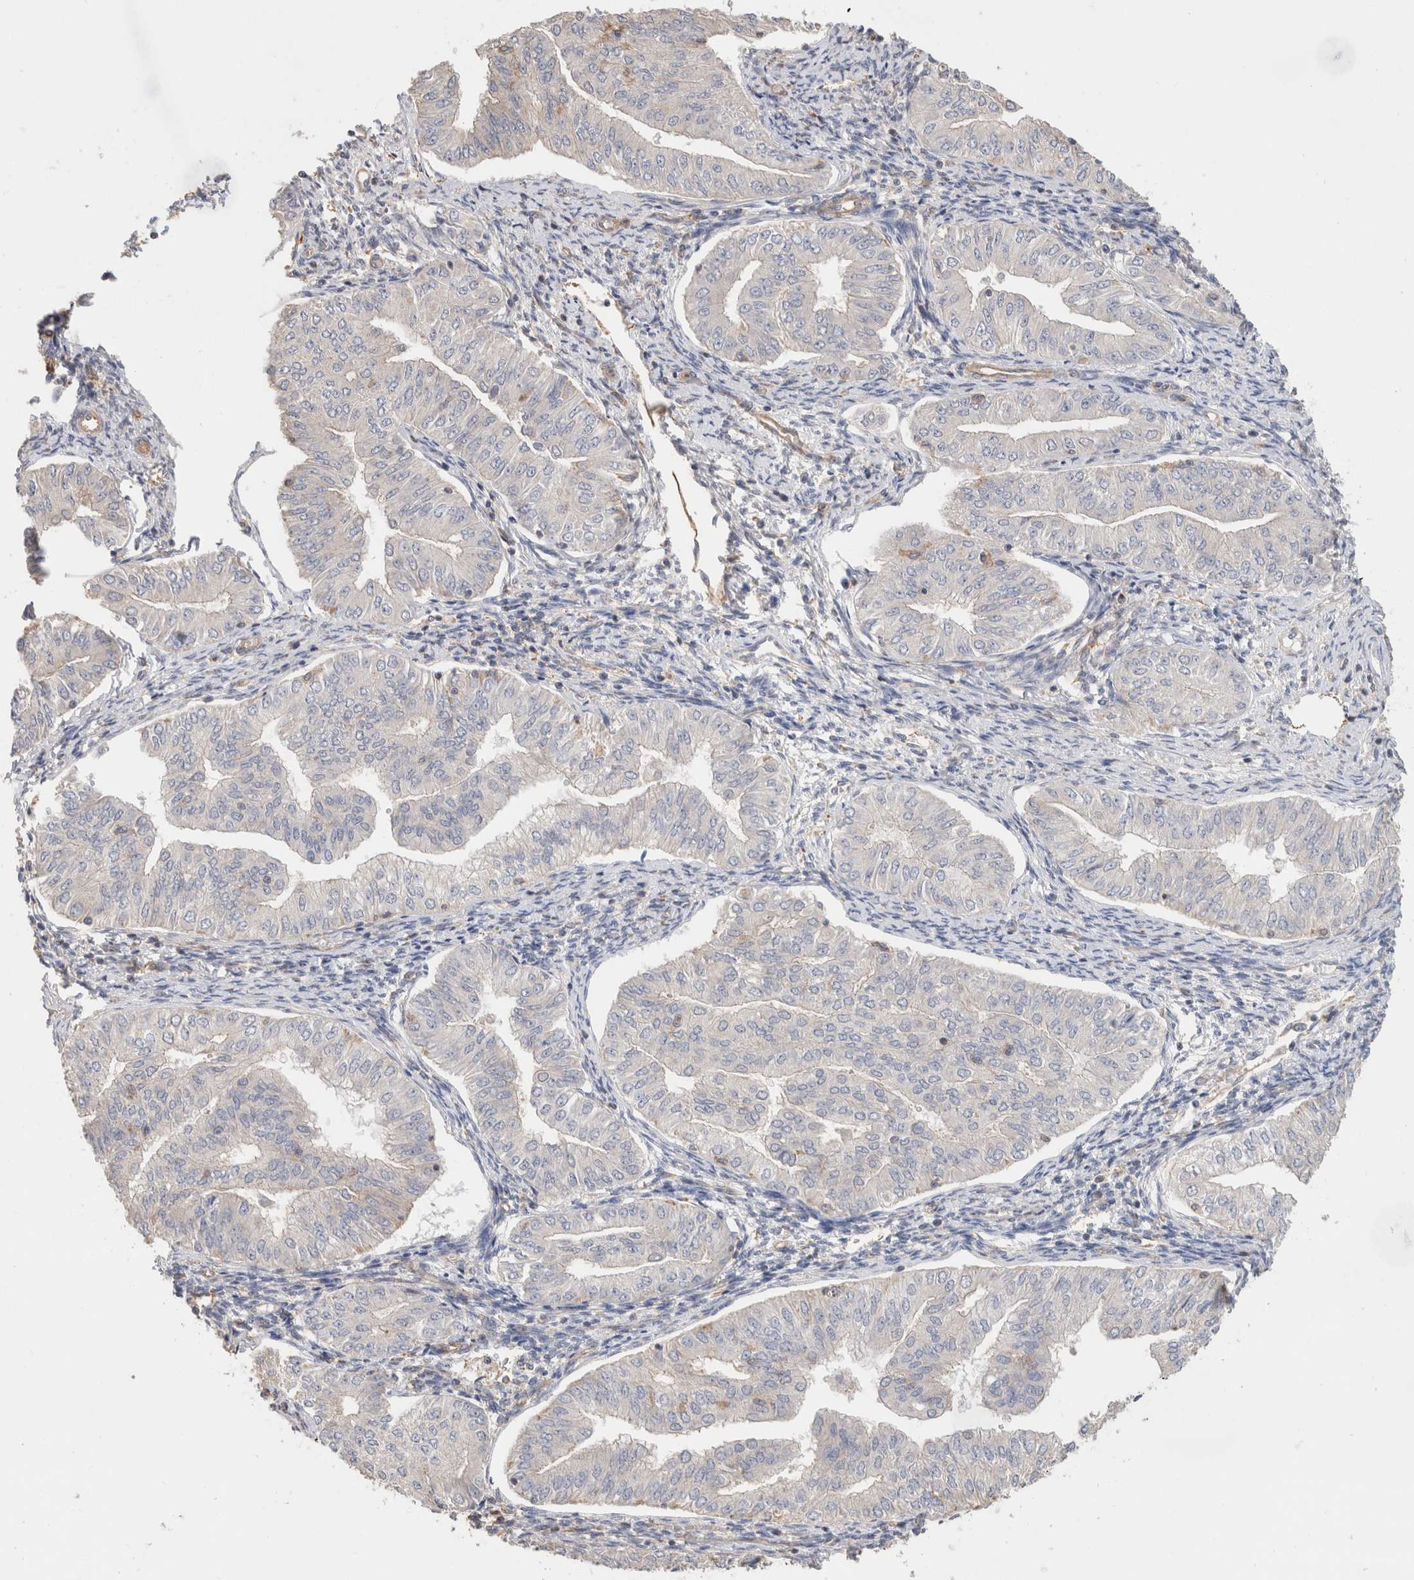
{"staining": {"intensity": "negative", "quantity": "none", "location": "none"}, "tissue": "endometrial cancer", "cell_type": "Tumor cells", "image_type": "cancer", "snomed": [{"axis": "morphology", "description": "Normal tissue, NOS"}, {"axis": "morphology", "description": "Adenocarcinoma, NOS"}, {"axis": "topography", "description": "Endometrium"}], "caption": "A high-resolution micrograph shows immunohistochemistry (IHC) staining of adenocarcinoma (endometrial), which shows no significant staining in tumor cells.", "gene": "CFAP418", "patient": {"sex": "female", "age": 53}}